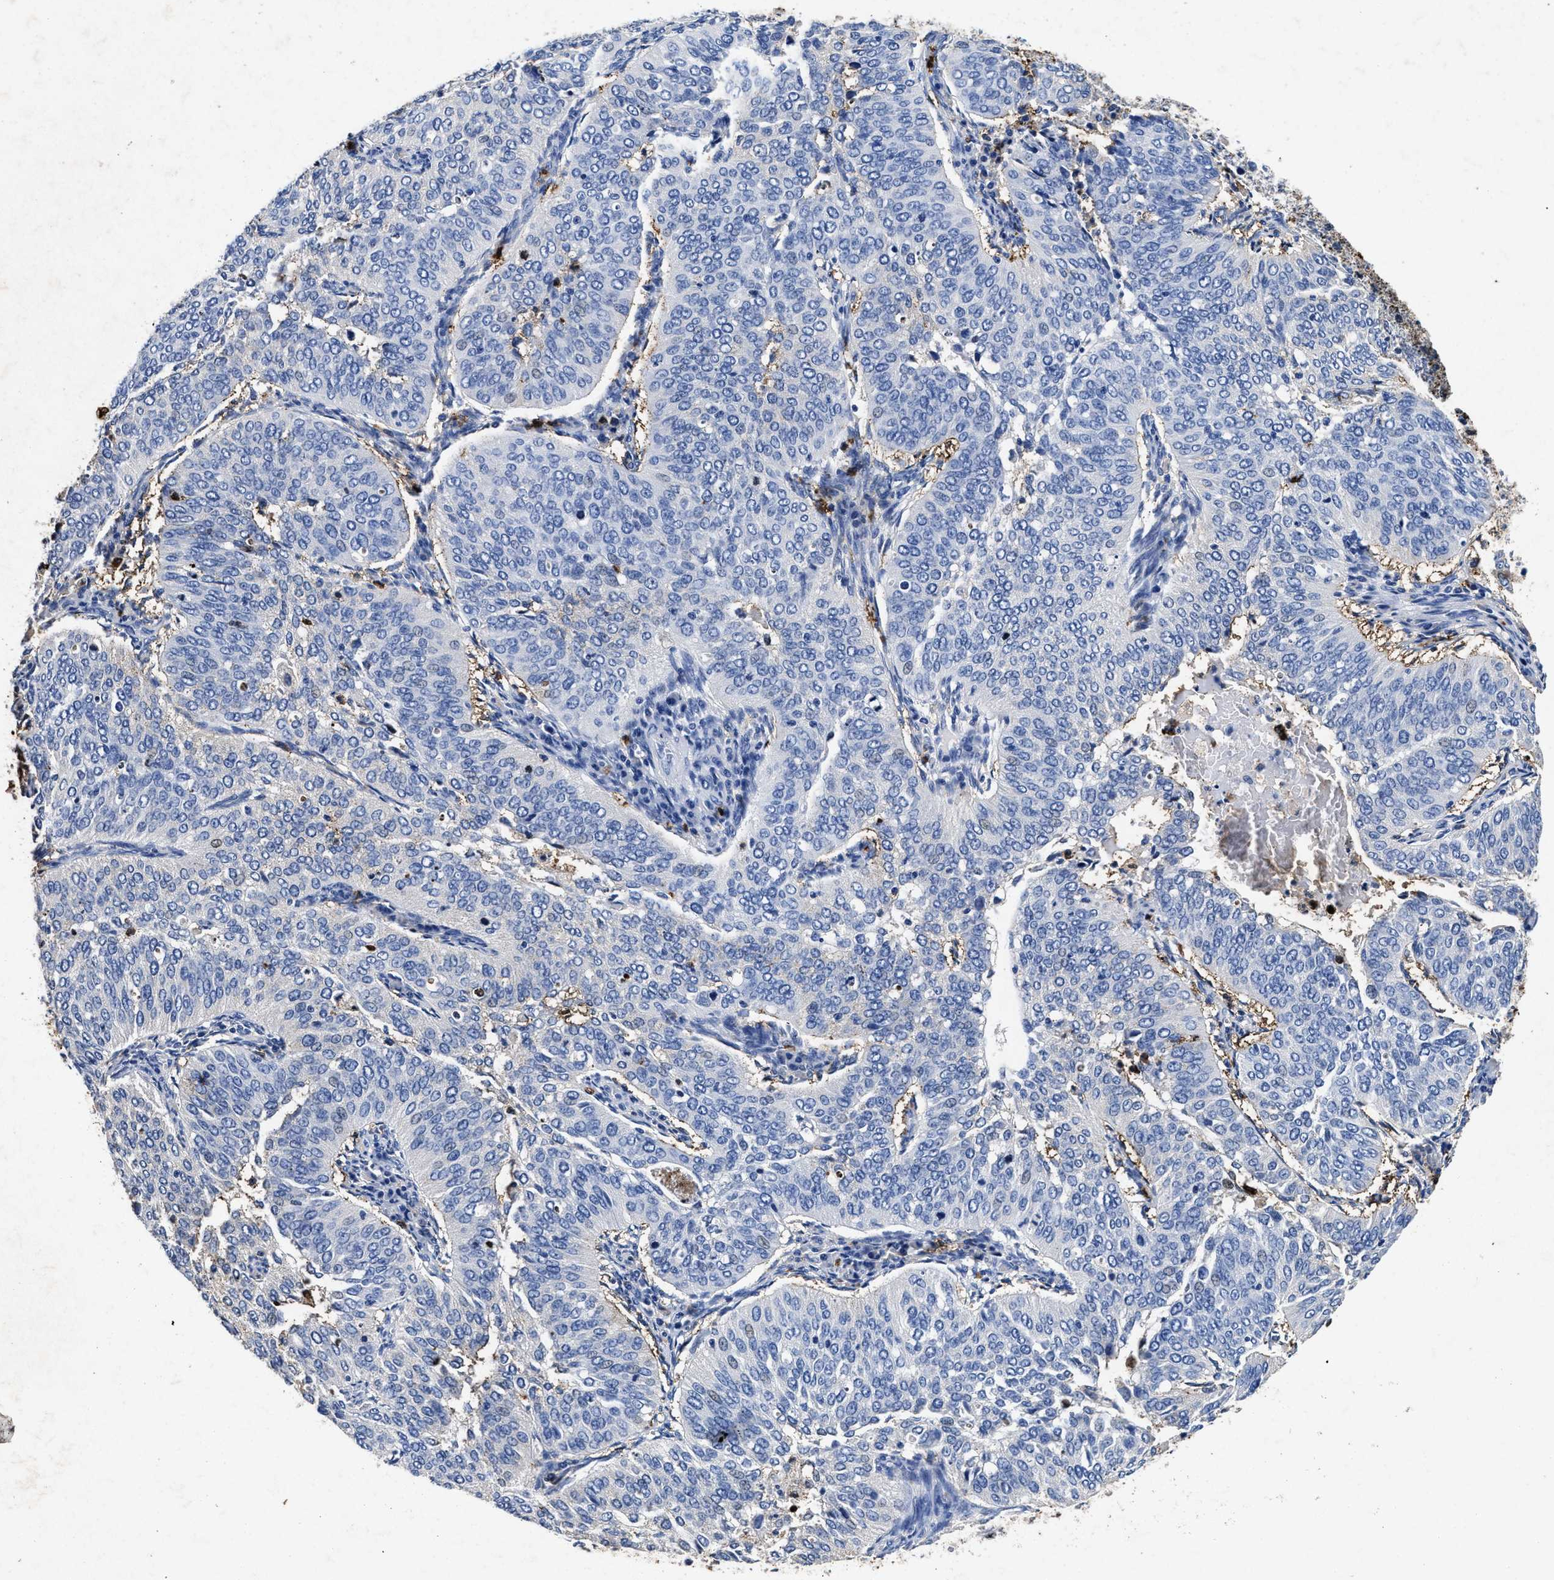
{"staining": {"intensity": "negative", "quantity": "none", "location": "none"}, "tissue": "cervical cancer", "cell_type": "Tumor cells", "image_type": "cancer", "snomed": [{"axis": "morphology", "description": "Normal tissue, NOS"}, {"axis": "morphology", "description": "Squamous cell carcinoma, NOS"}, {"axis": "topography", "description": "Cervix"}], "caption": "The micrograph exhibits no staining of tumor cells in cervical cancer.", "gene": "LTB4R2", "patient": {"sex": "female", "age": 39}}